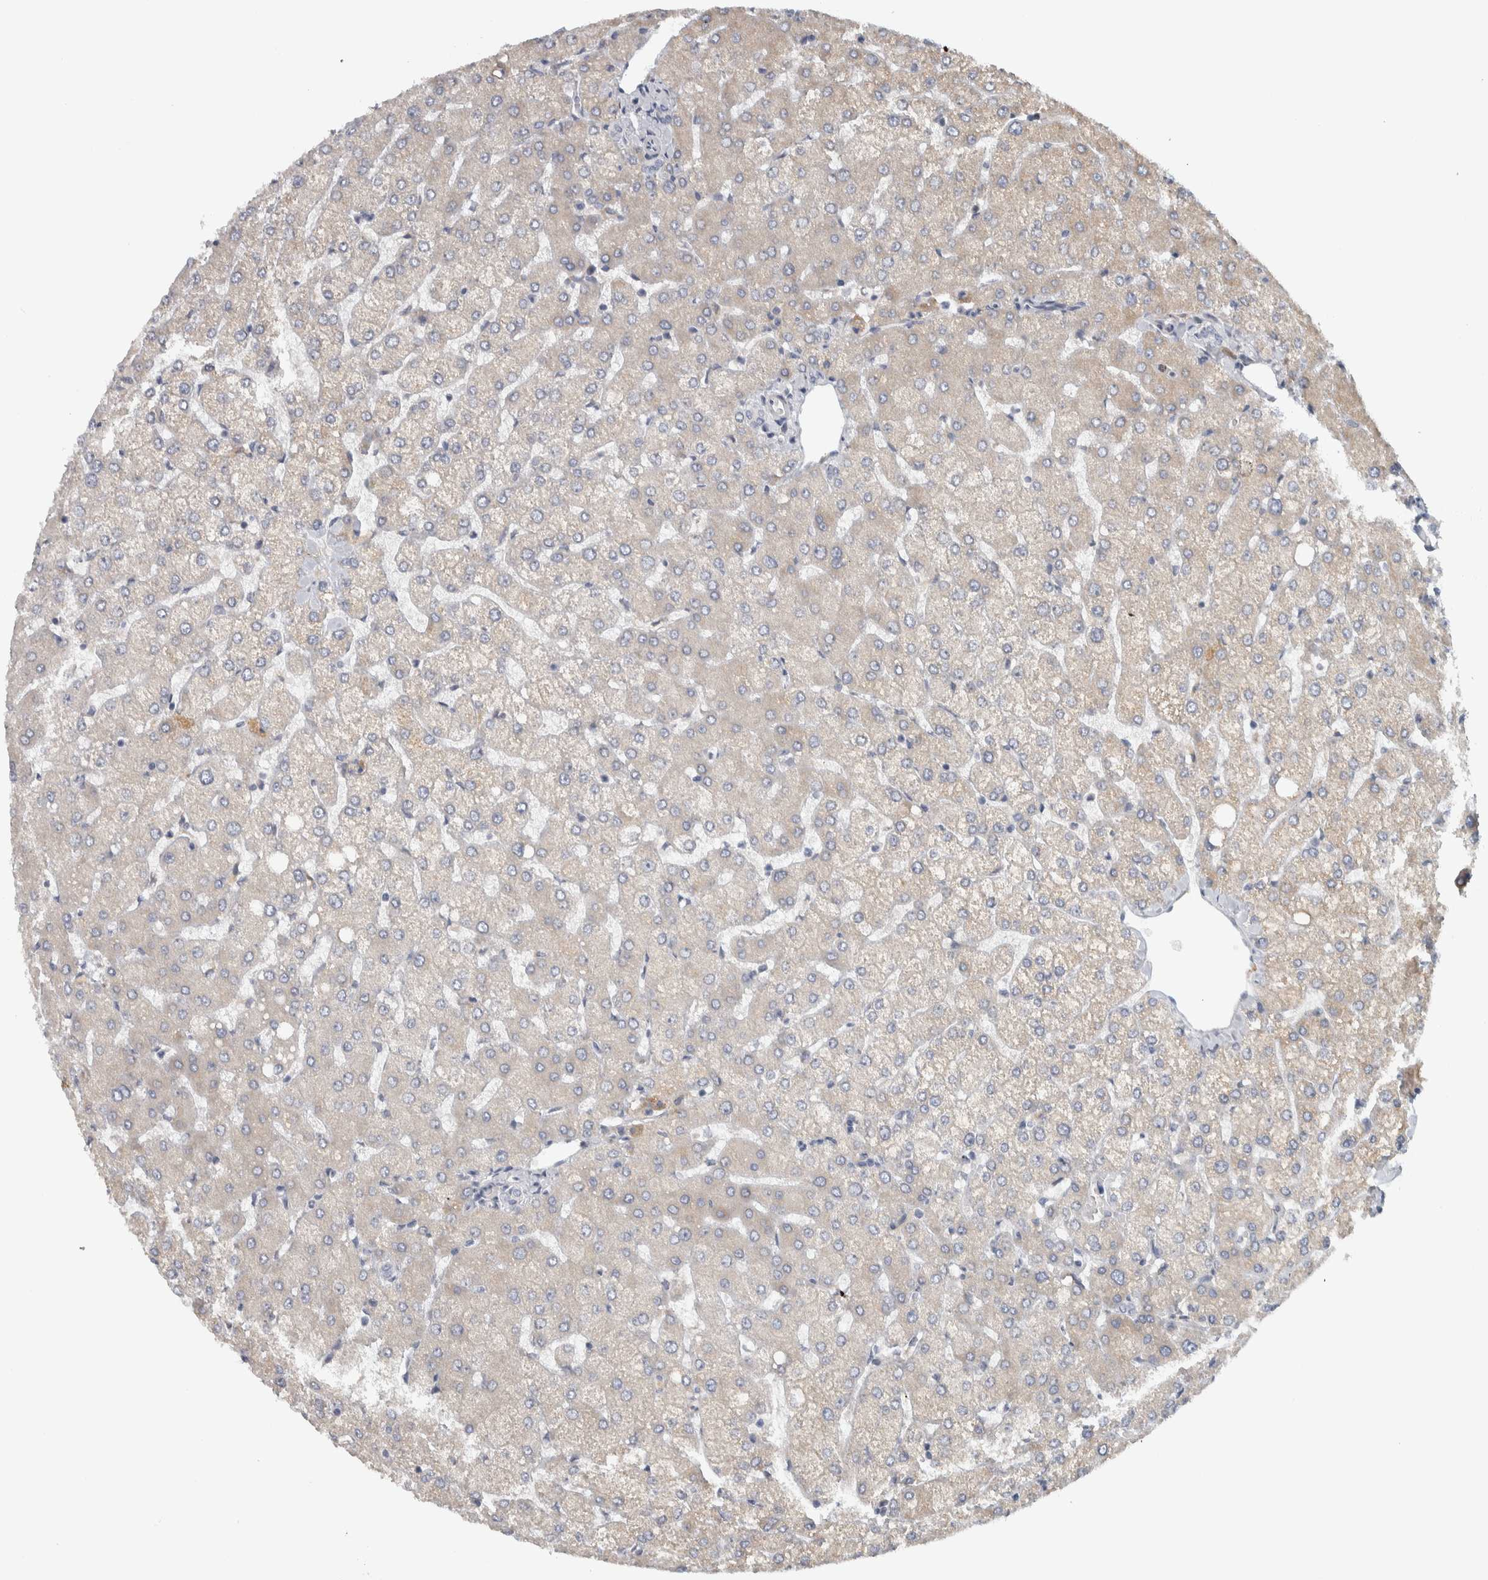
{"staining": {"intensity": "negative", "quantity": "none", "location": "none"}, "tissue": "liver", "cell_type": "Cholangiocytes", "image_type": "normal", "snomed": [{"axis": "morphology", "description": "Normal tissue, NOS"}, {"axis": "topography", "description": "Liver"}], "caption": "High magnification brightfield microscopy of unremarkable liver stained with DAB (3,3'-diaminobenzidine) (brown) and counterstained with hematoxylin (blue): cholangiocytes show no significant positivity. Nuclei are stained in blue.", "gene": "ADPRM", "patient": {"sex": "female", "age": 54}}